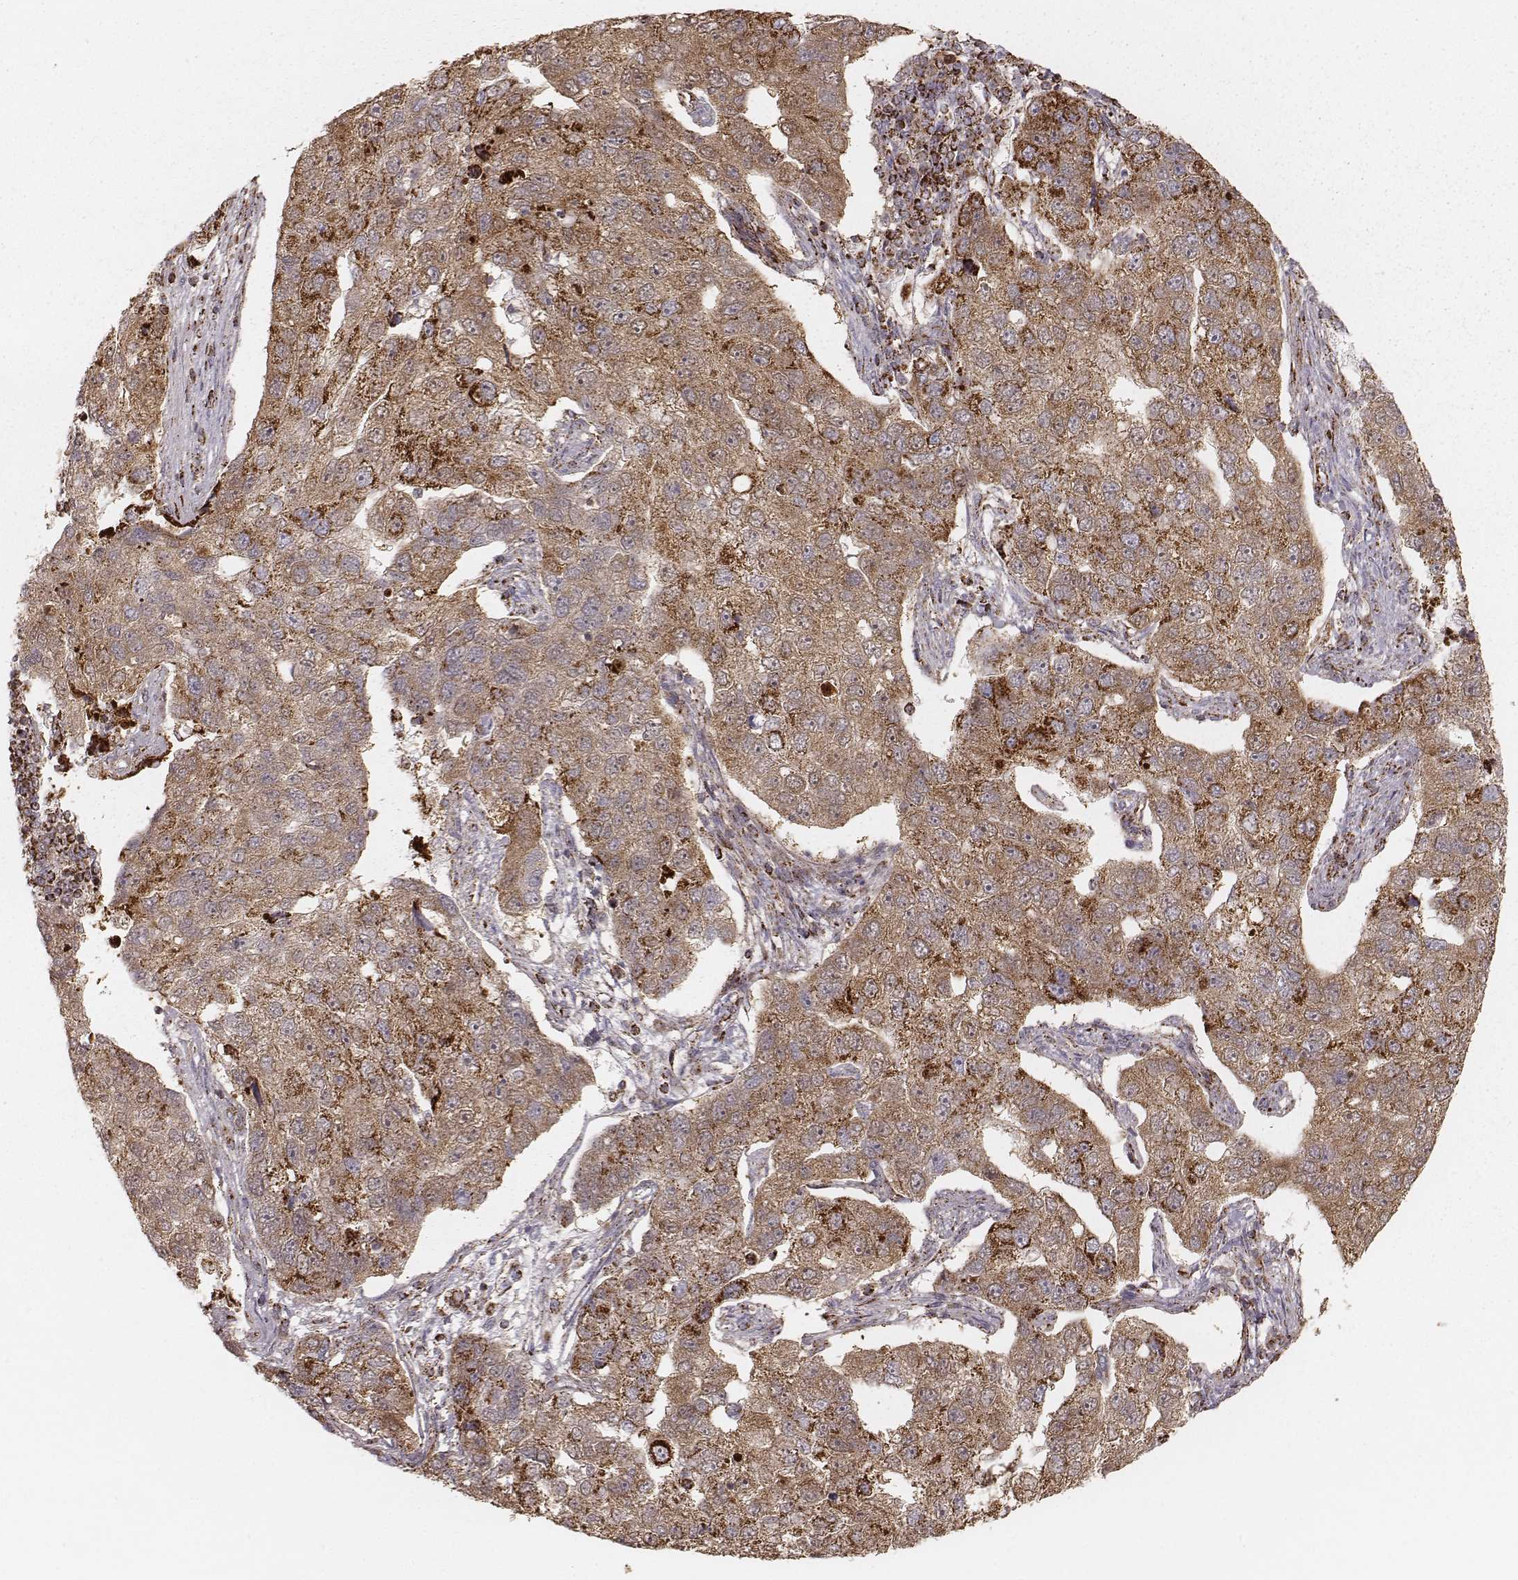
{"staining": {"intensity": "strong", "quantity": ">75%", "location": "cytoplasmic/membranous"}, "tissue": "pancreatic cancer", "cell_type": "Tumor cells", "image_type": "cancer", "snomed": [{"axis": "morphology", "description": "Adenocarcinoma, NOS"}, {"axis": "topography", "description": "Pancreas"}], "caption": "Immunohistochemical staining of pancreatic adenocarcinoma shows high levels of strong cytoplasmic/membranous protein staining in about >75% of tumor cells. The staining was performed using DAB to visualize the protein expression in brown, while the nuclei were stained in blue with hematoxylin (Magnification: 20x).", "gene": "CS", "patient": {"sex": "female", "age": 61}}